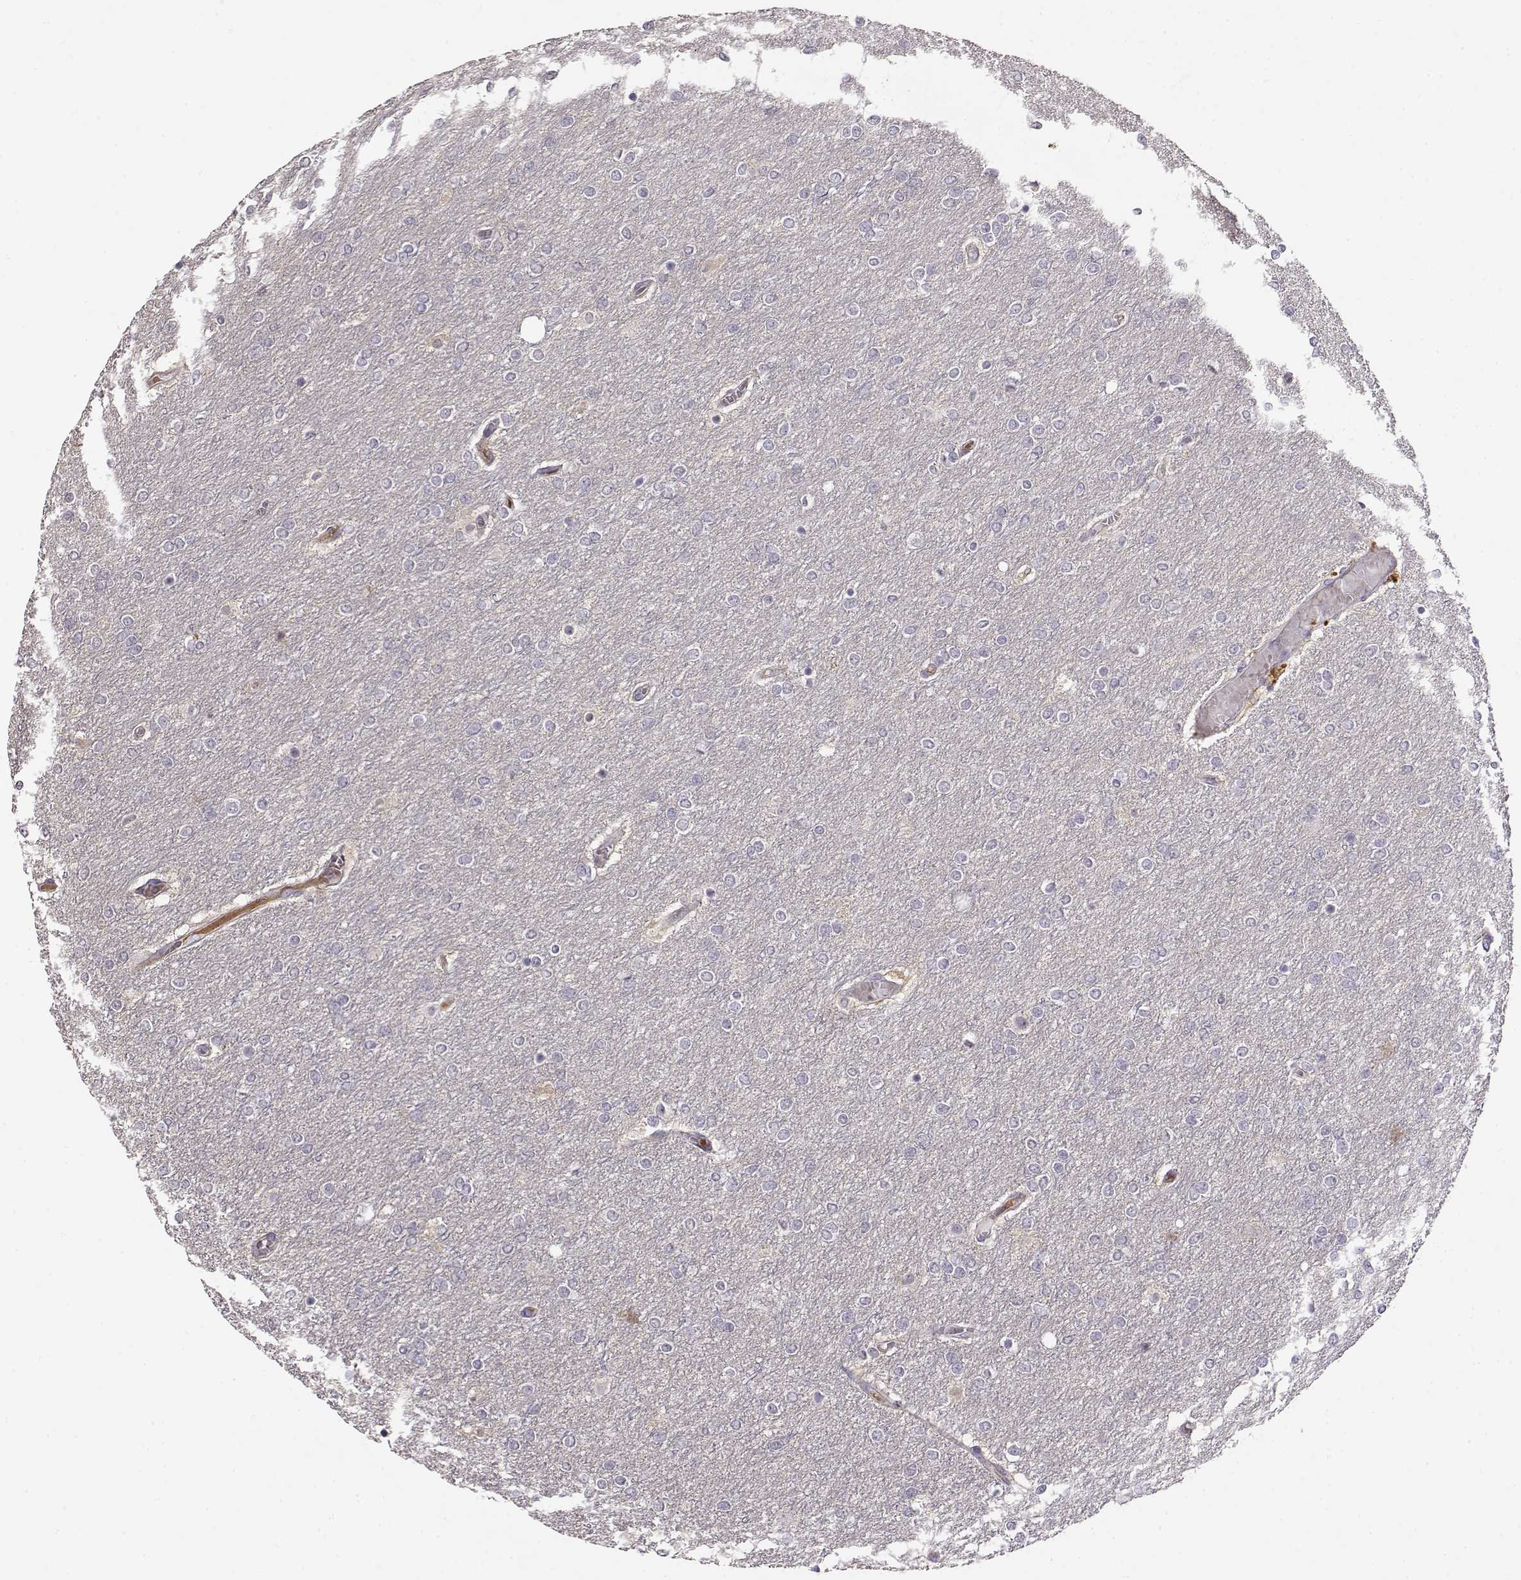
{"staining": {"intensity": "negative", "quantity": "none", "location": "none"}, "tissue": "glioma", "cell_type": "Tumor cells", "image_type": "cancer", "snomed": [{"axis": "morphology", "description": "Glioma, malignant, High grade"}, {"axis": "topography", "description": "Brain"}], "caption": "Malignant glioma (high-grade) stained for a protein using IHC exhibits no expression tumor cells.", "gene": "TACR1", "patient": {"sex": "female", "age": 61}}